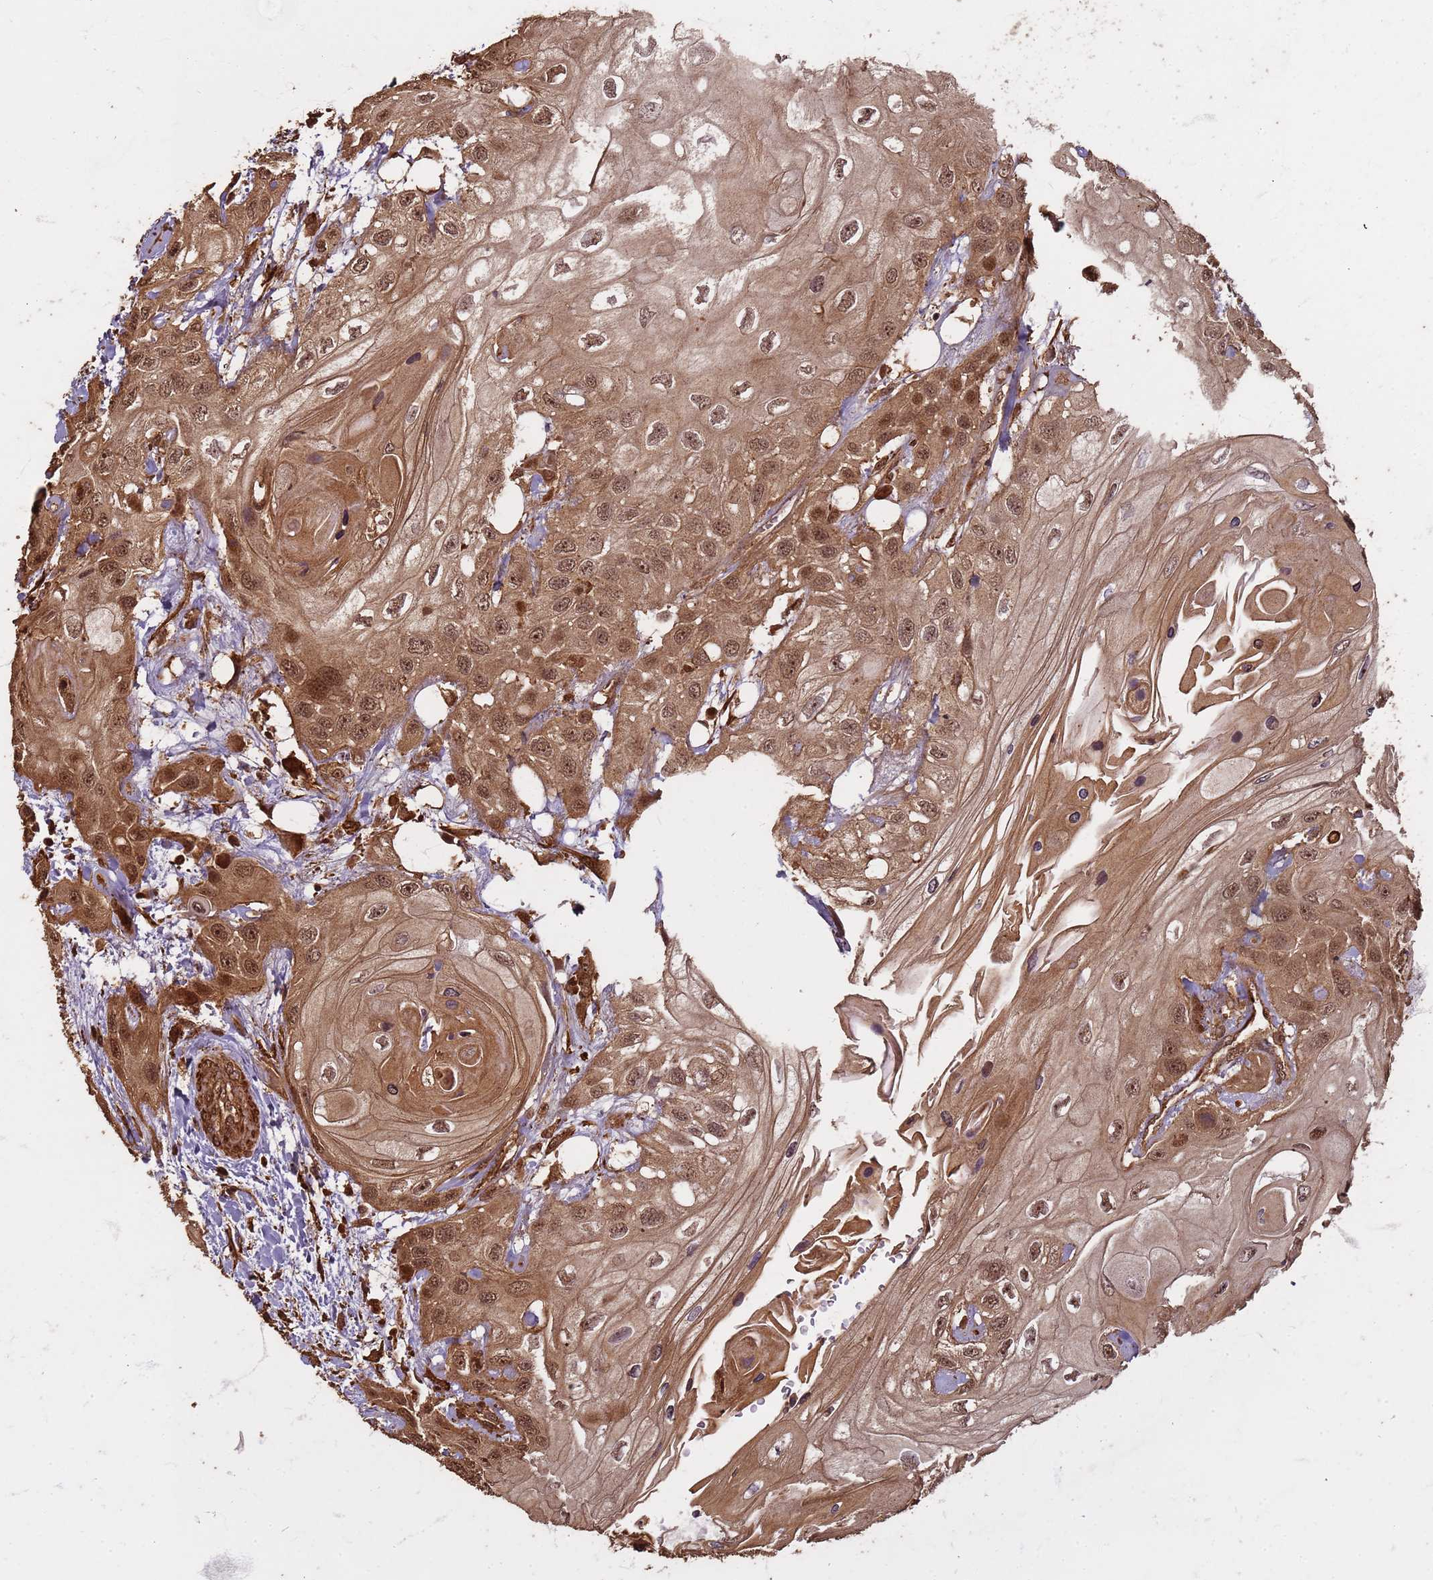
{"staining": {"intensity": "moderate", "quantity": ">75%", "location": "cytoplasmic/membranous,nuclear"}, "tissue": "head and neck cancer", "cell_type": "Tumor cells", "image_type": "cancer", "snomed": [{"axis": "morphology", "description": "Squamous cell carcinoma, NOS"}, {"axis": "topography", "description": "Head-Neck"}], "caption": "Human head and neck squamous cell carcinoma stained with a brown dye exhibits moderate cytoplasmic/membranous and nuclear positive staining in approximately >75% of tumor cells.", "gene": "KIF26A", "patient": {"sex": "female", "age": 43}}